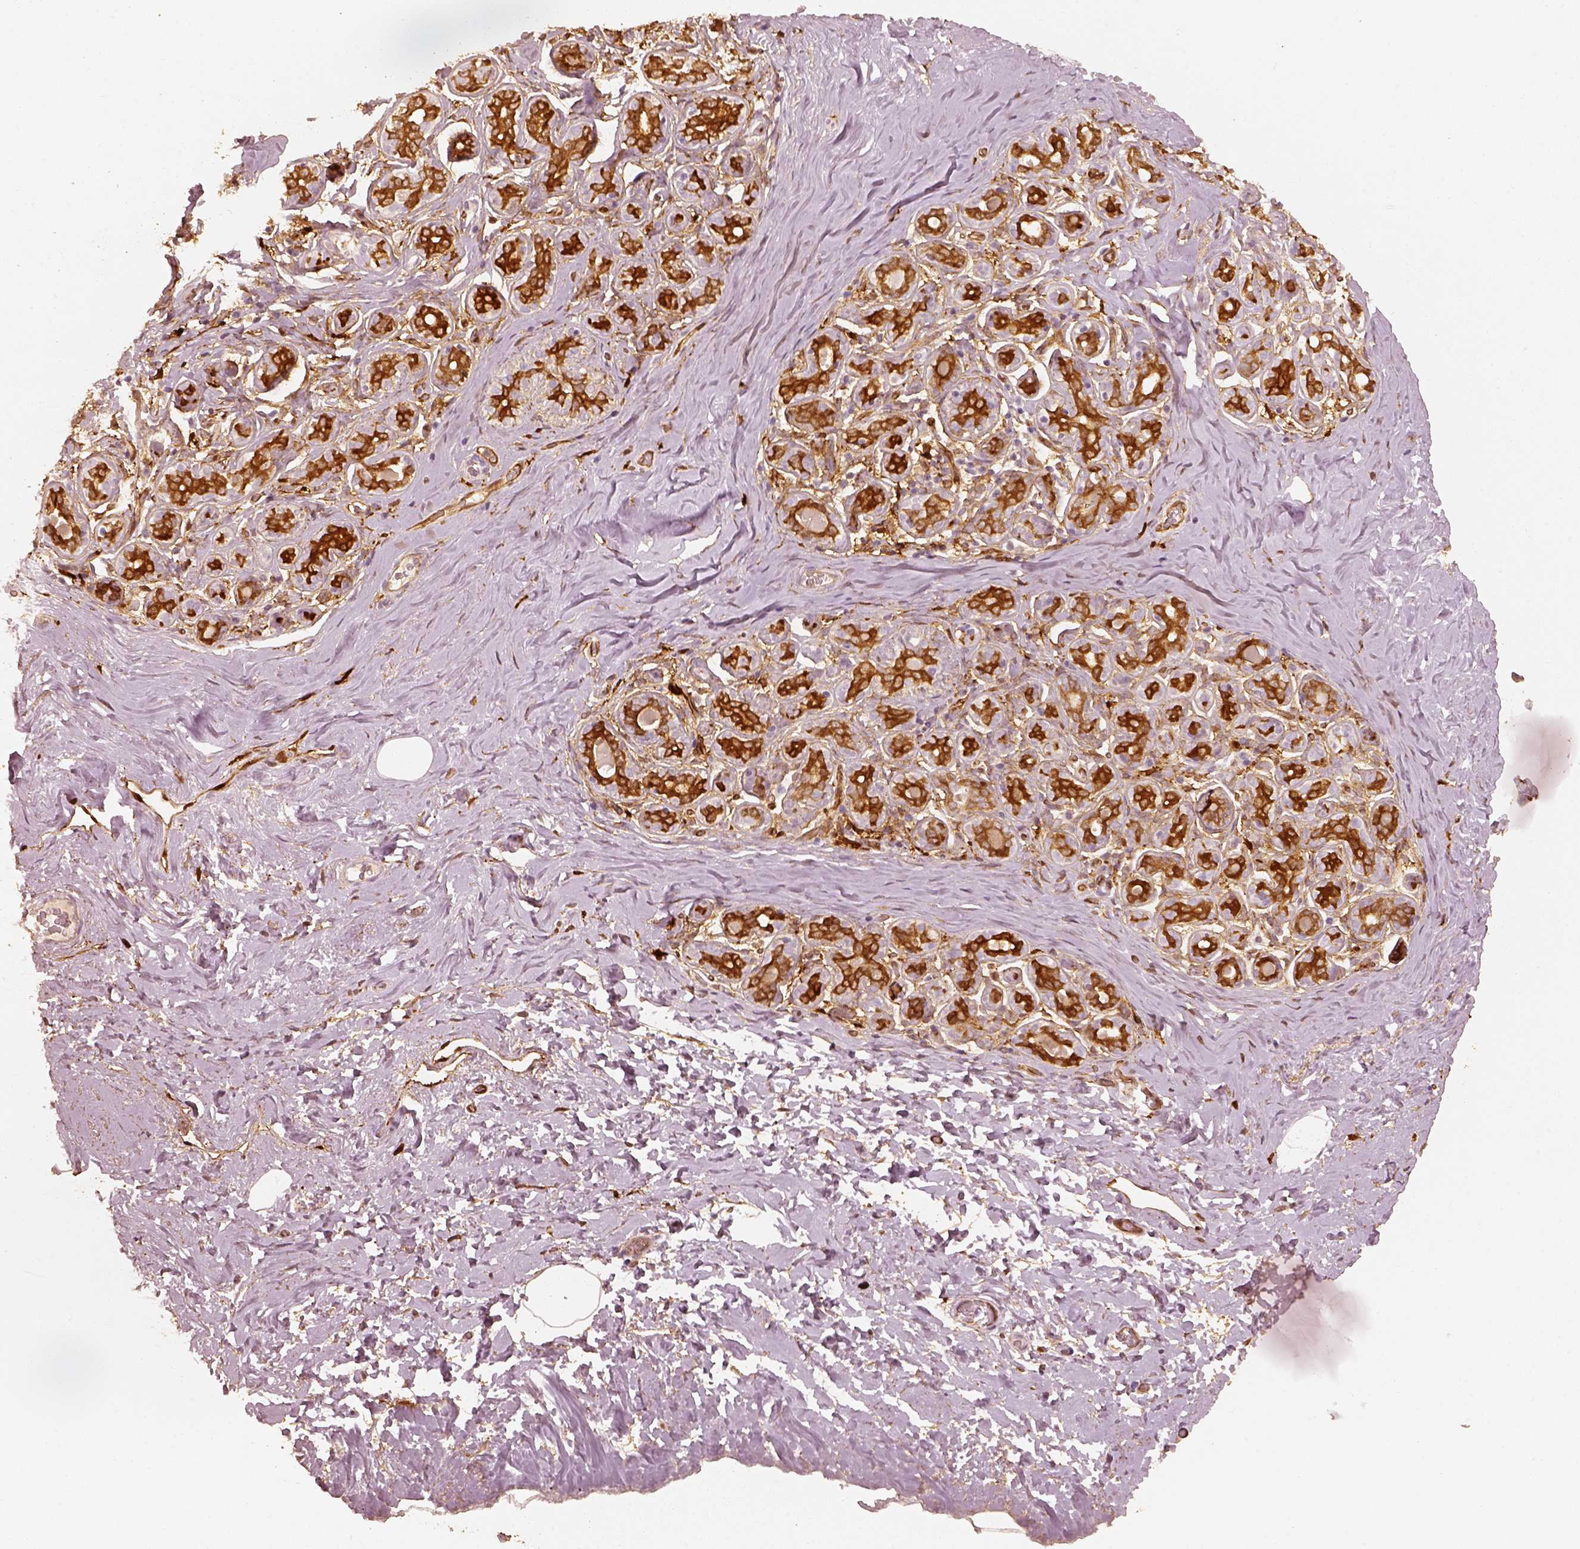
{"staining": {"intensity": "strong", "quantity": ">75%", "location": "cytoplasmic/membranous"}, "tissue": "breast", "cell_type": "Adipocytes", "image_type": "normal", "snomed": [{"axis": "morphology", "description": "Normal tissue, NOS"}, {"axis": "topography", "description": "Skin"}, {"axis": "topography", "description": "Breast"}], "caption": "Protein staining exhibits strong cytoplasmic/membranous positivity in about >75% of adipocytes in normal breast.", "gene": "FSCN1", "patient": {"sex": "female", "age": 43}}